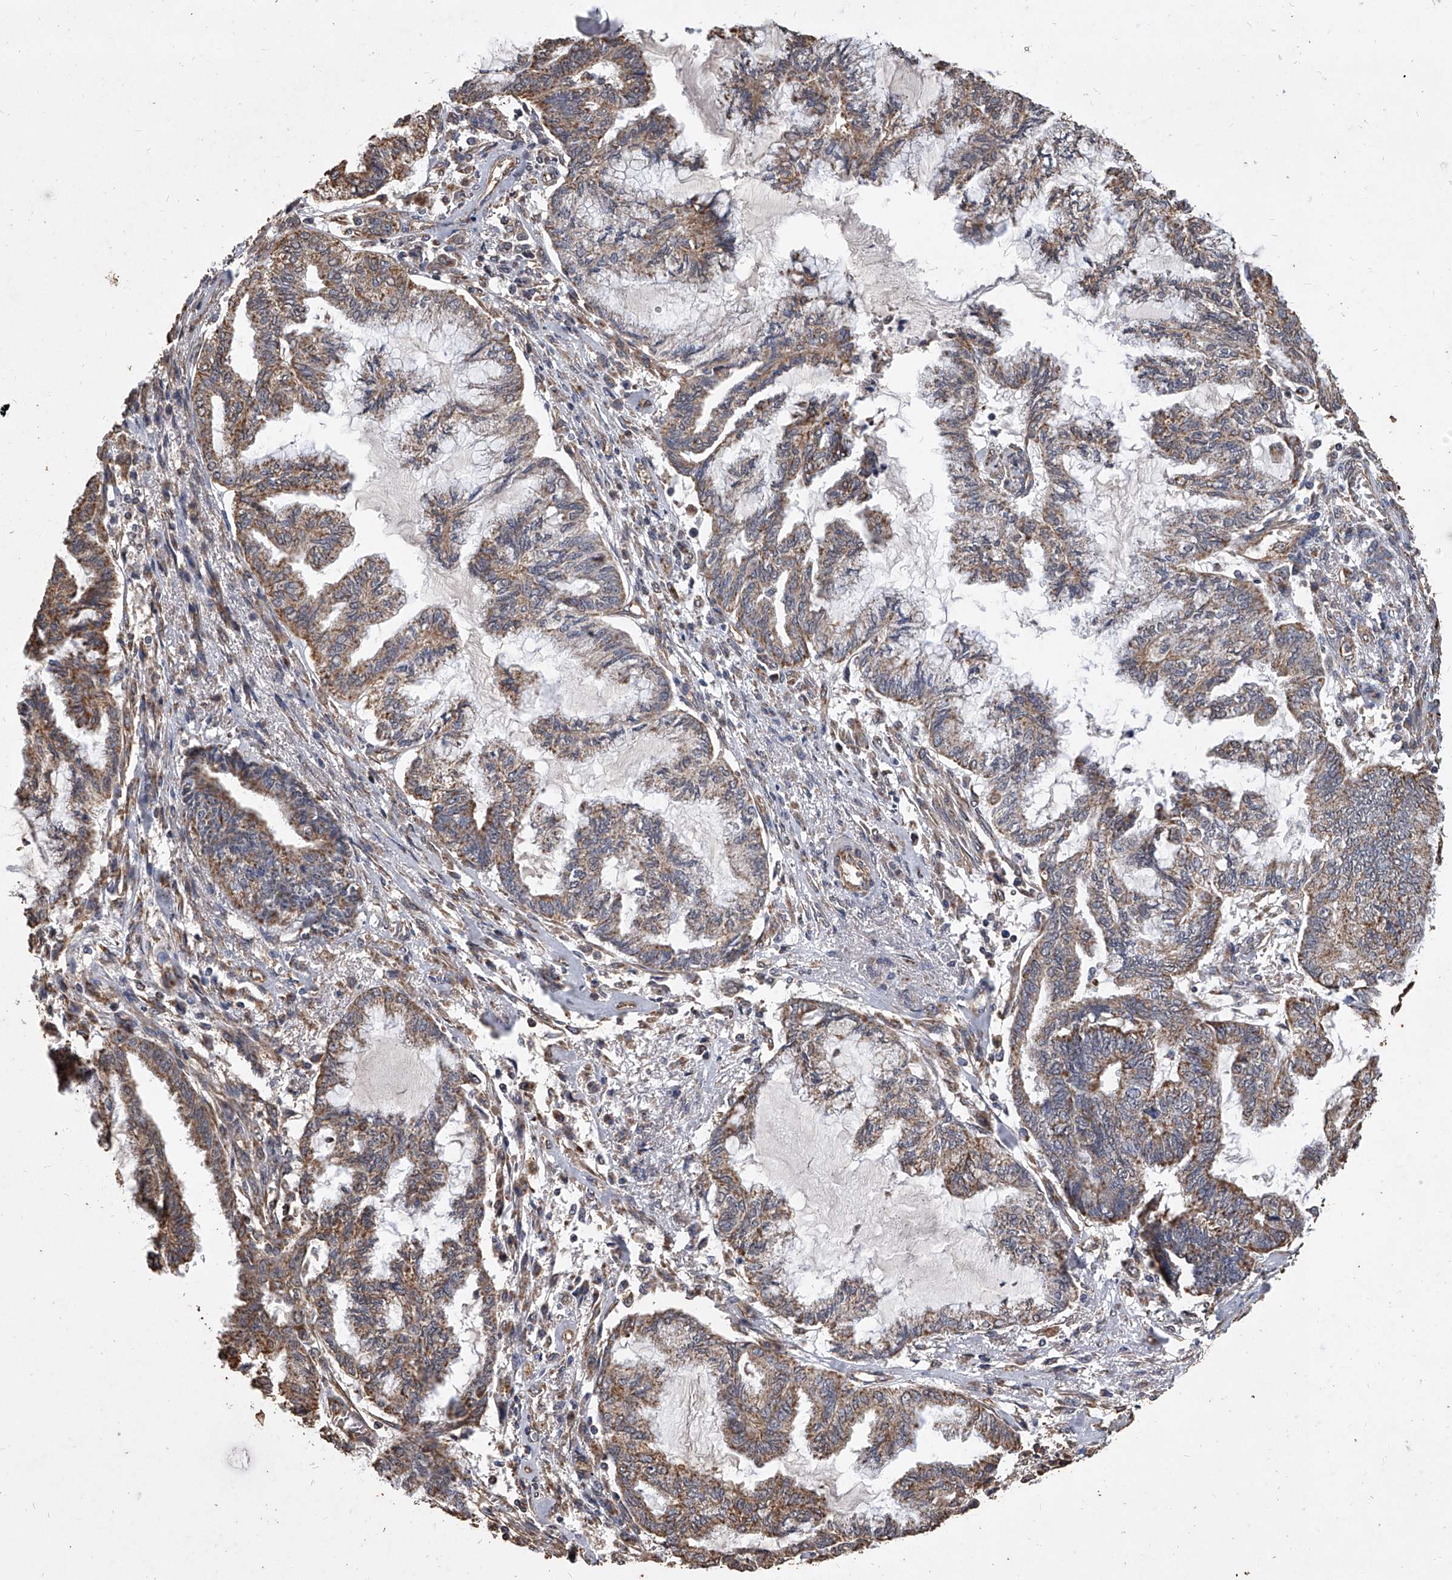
{"staining": {"intensity": "moderate", "quantity": ">75%", "location": "cytoplasmic/membranous"}, "tissue": "endometrial cancer", "cell_type": "Tumor cells", "image_type": "cancer", "snomed": [{"axis": "morphology", "description": "Adenocarcinoma, NOS"}, {"axis": "topography", "description": "Endometrium"}], "caption": "Tumor cells exhibit medium levels of moderate cytoplasmic/membranous positivity in about >75% of cells in human endometrial cancer. The protein is stained brown, and the nuclei are stained in blue (DAB IHC with brightfield microscopy, high magnification).", "gene": "MRPL28", "patient": {"sex": "female", "age": 86}}